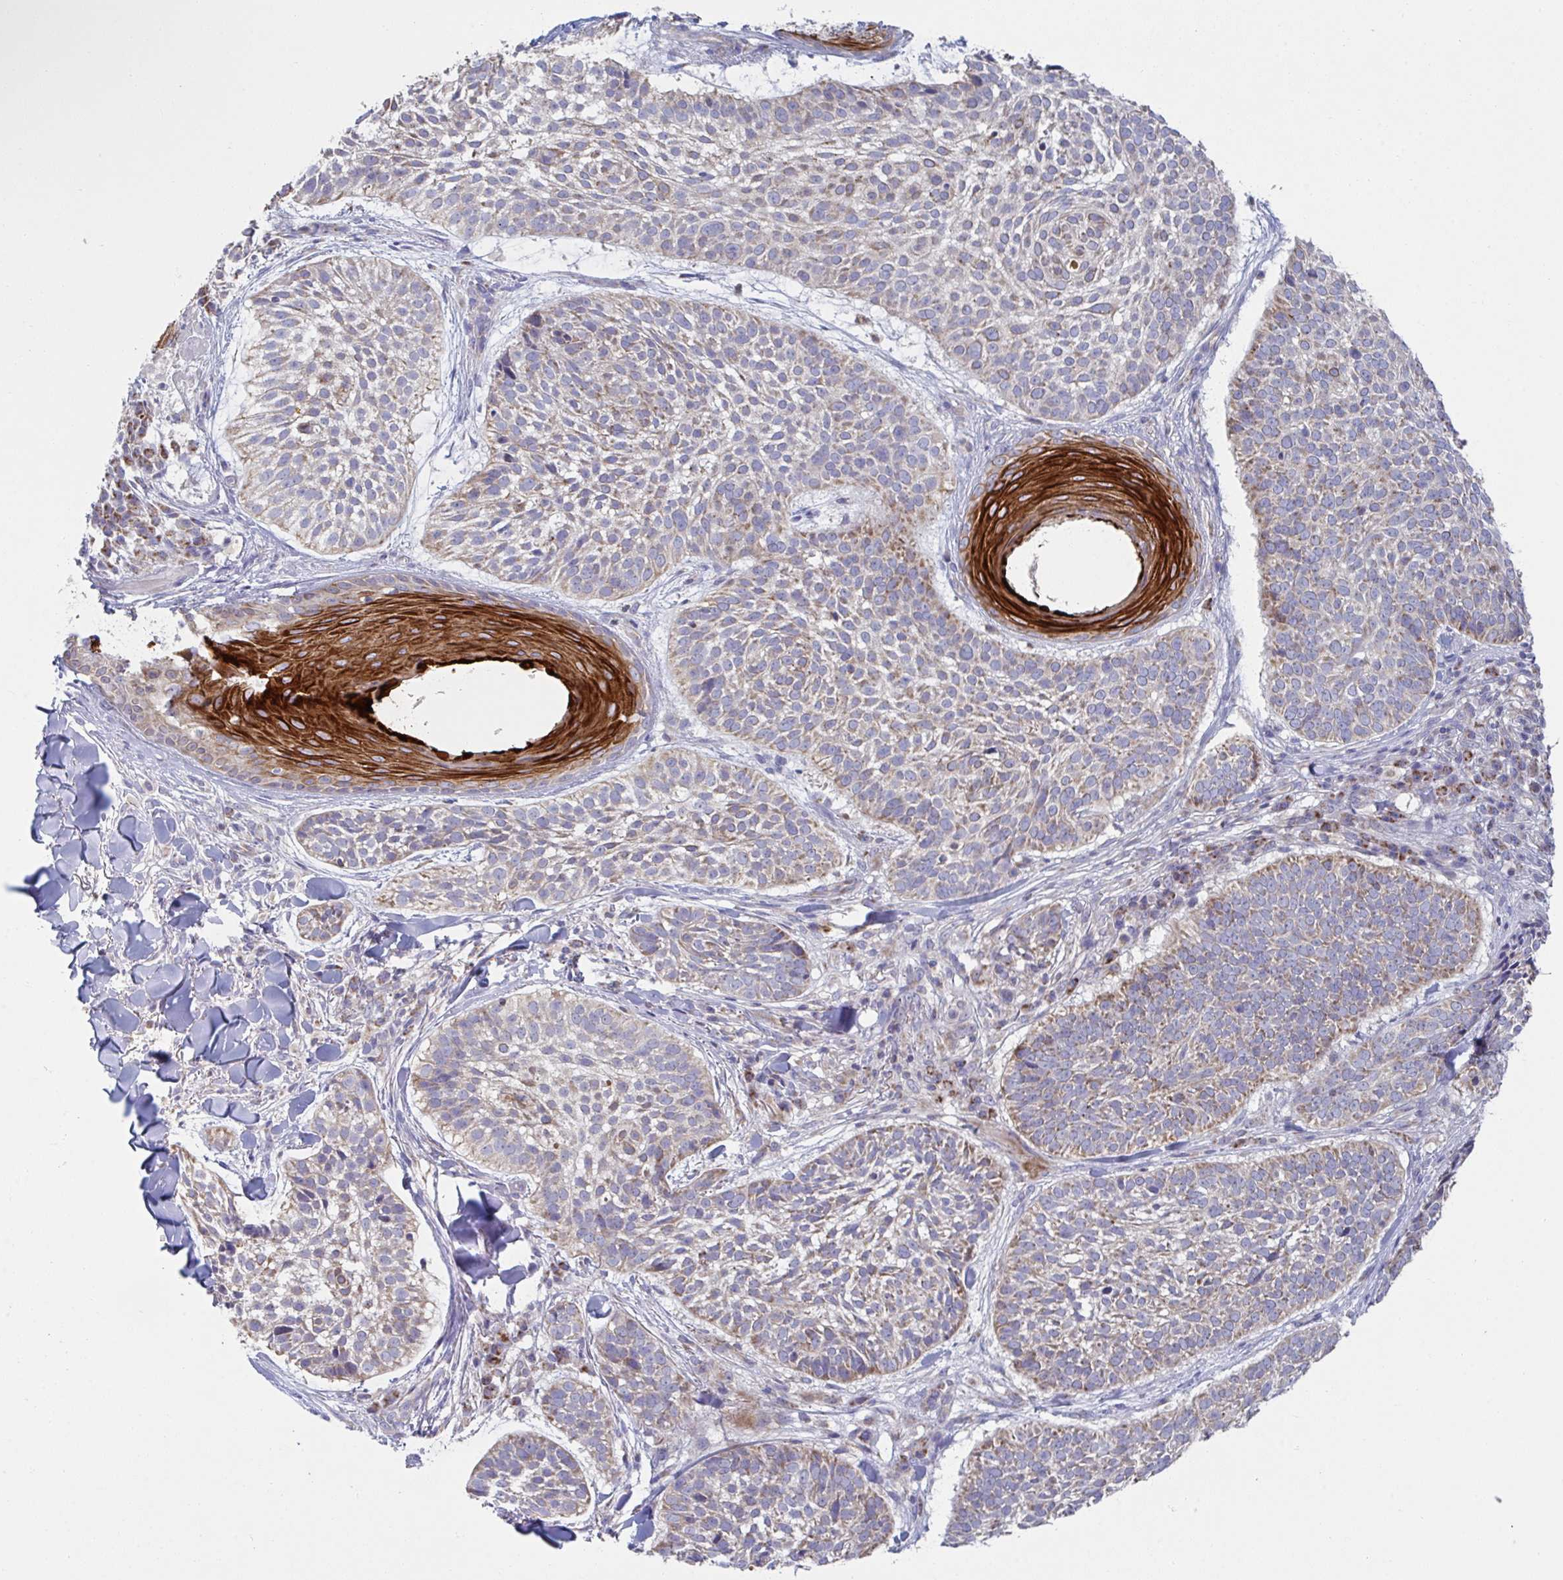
{"staining": {"intensity": "weak", "quantity": ">75%", "location": "cytoplasmic/membranous"}, "tissue": "skin cancer", "cell_type": "Tumor cells", "image_type": "cancer", "snomed": [{"axis": "morphology", "description": "Basal cell carcinoma"}, {"axis": "topography", "description": "Skin"}, {"axis": "topography", "description": "Skin of scalp"}], "caption": "This is an image of immunohistochemistry (IHC) staining of skin cancer (basal cell carcinoma), which shows weak expression in the cytoplasmic/membranous of tumor cells.", "gene": "NDUFA7", "patient": {"sex": "female", "age": 45}}